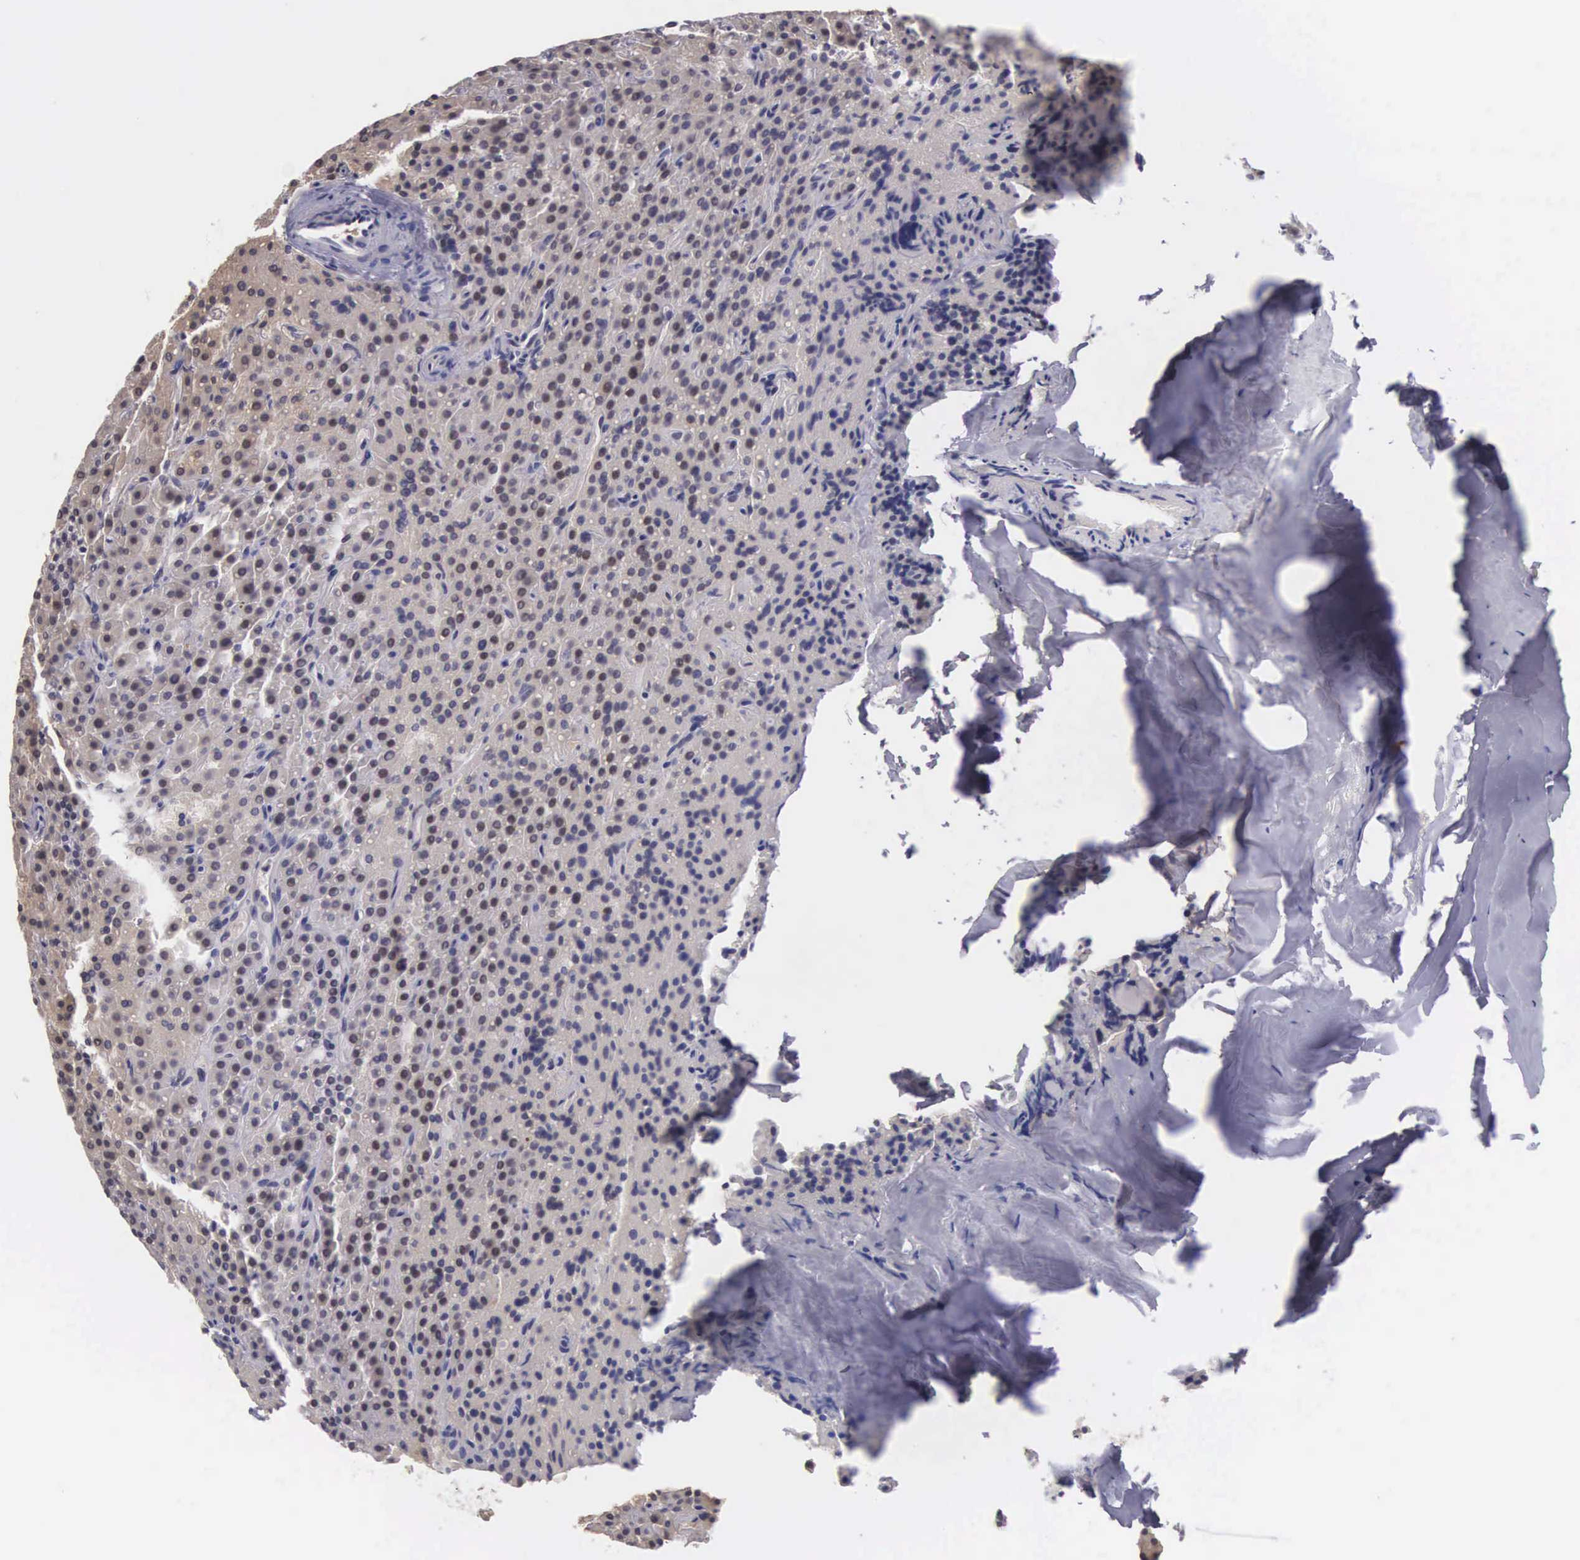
{"staining": {"intensity": "negative", "quantity": "none", "location": "none"}, "tissue": "parathyroid gland", "cell_type": "Glandular cells", "image_type": "normal", "snomed": [{"axis": "morphology", "description": "Normal tissue, NOS"}, {"axis": "topography", "description": "Parathyroid gland"}], "caption": "The immunohistochemistry (IHC) image has no significant staining in glandular cells of parathyroid gland.", "gene": "SLC25A21", "patient": {"sex": "male", "age": 71}}